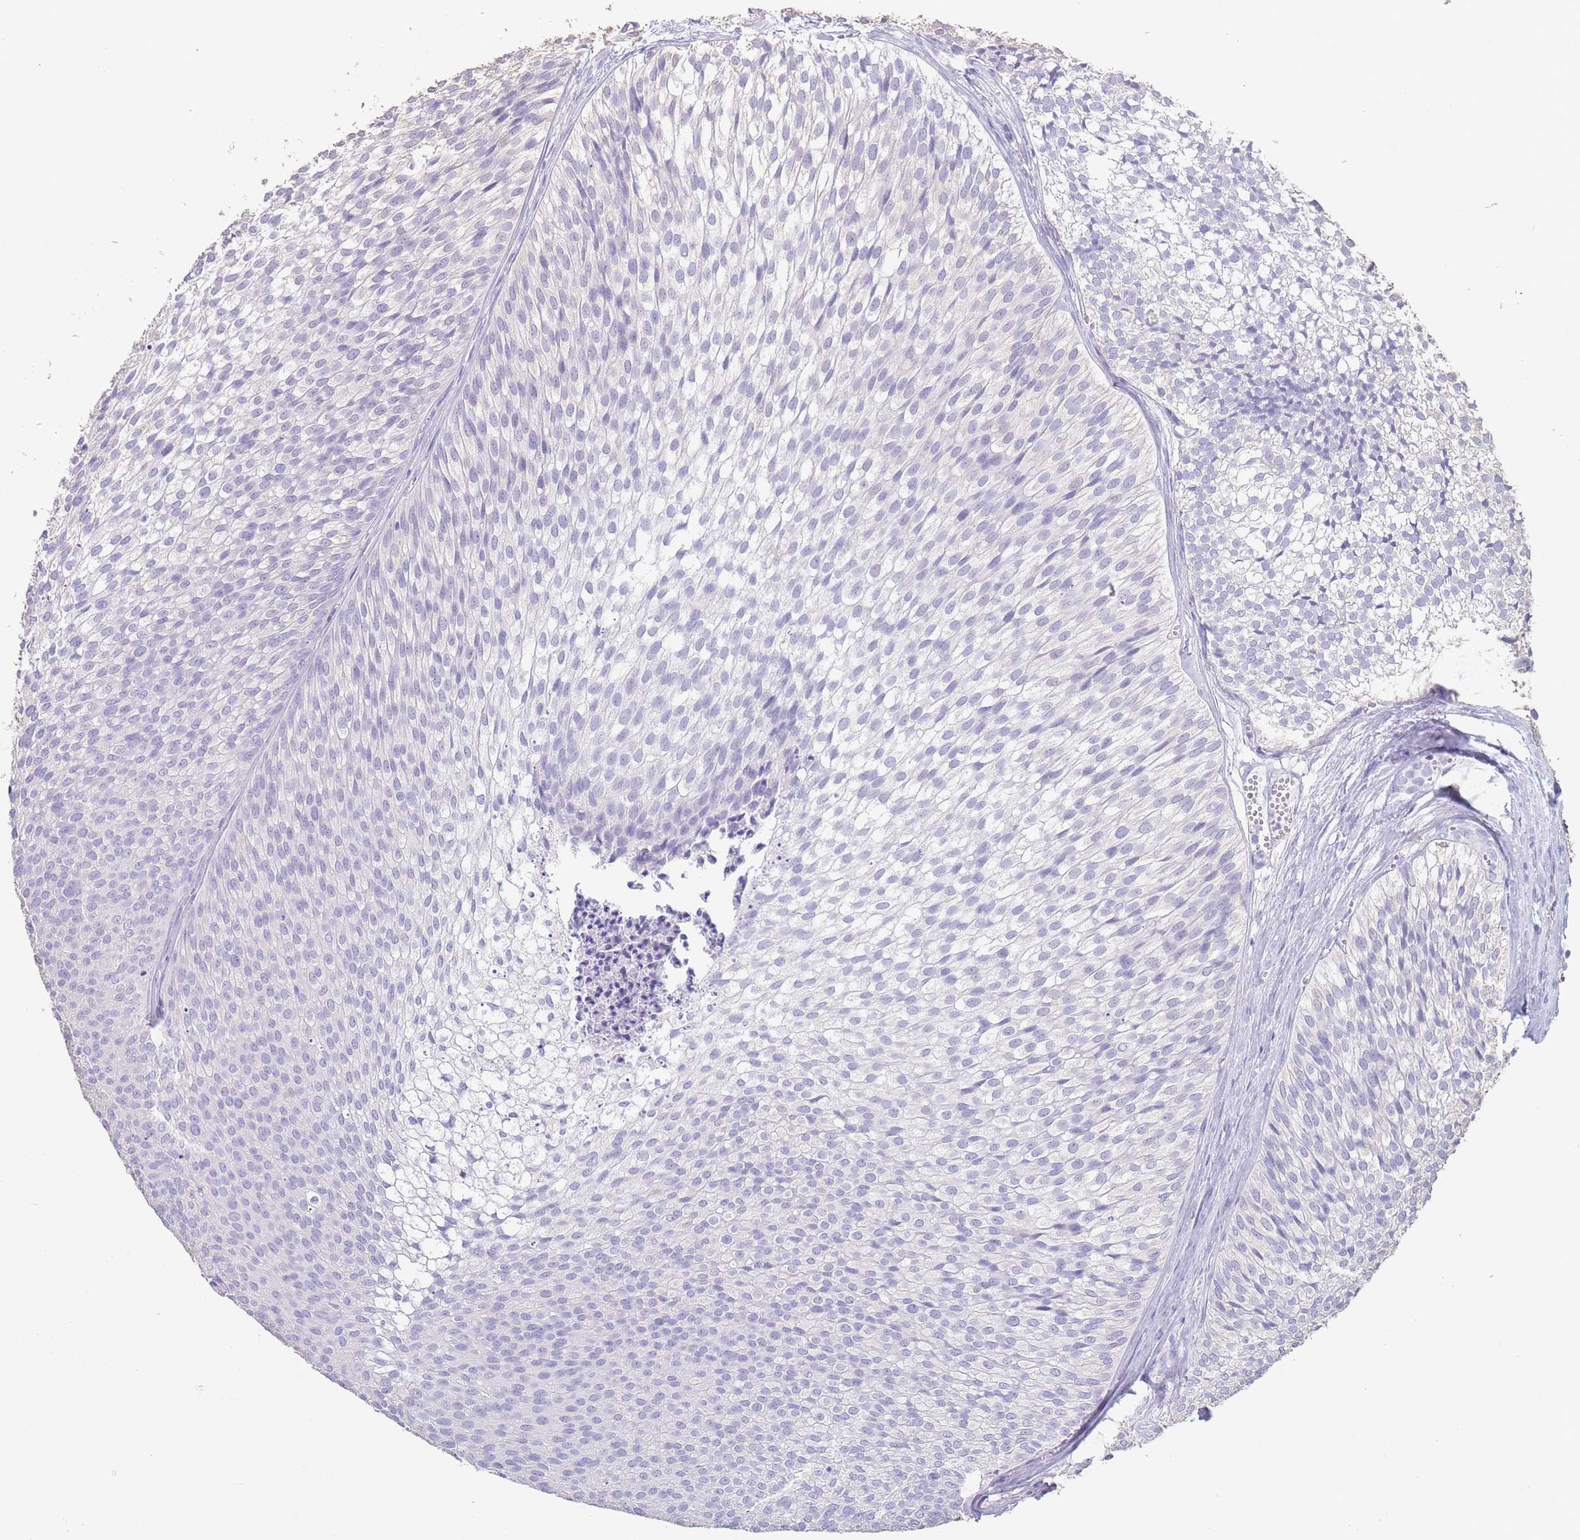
{"staining": {"intensity": "negative", "quantity": "none", "location": "none"}, "tissue": "urothelial cancer", "cell_type": "Tumor cells", "image_type": "cancer", "snomed": [{"axis": "morphology", "description": "Urothelial carcinoma, Low grade"}, {"axis": "topography", "description": "Urinary bladder"}], "caption": "Tumor cells are negative for brown protein staining in urothelial cancer.", "gene": "CD37", "patient": {"sex": "male", "age": 91}}